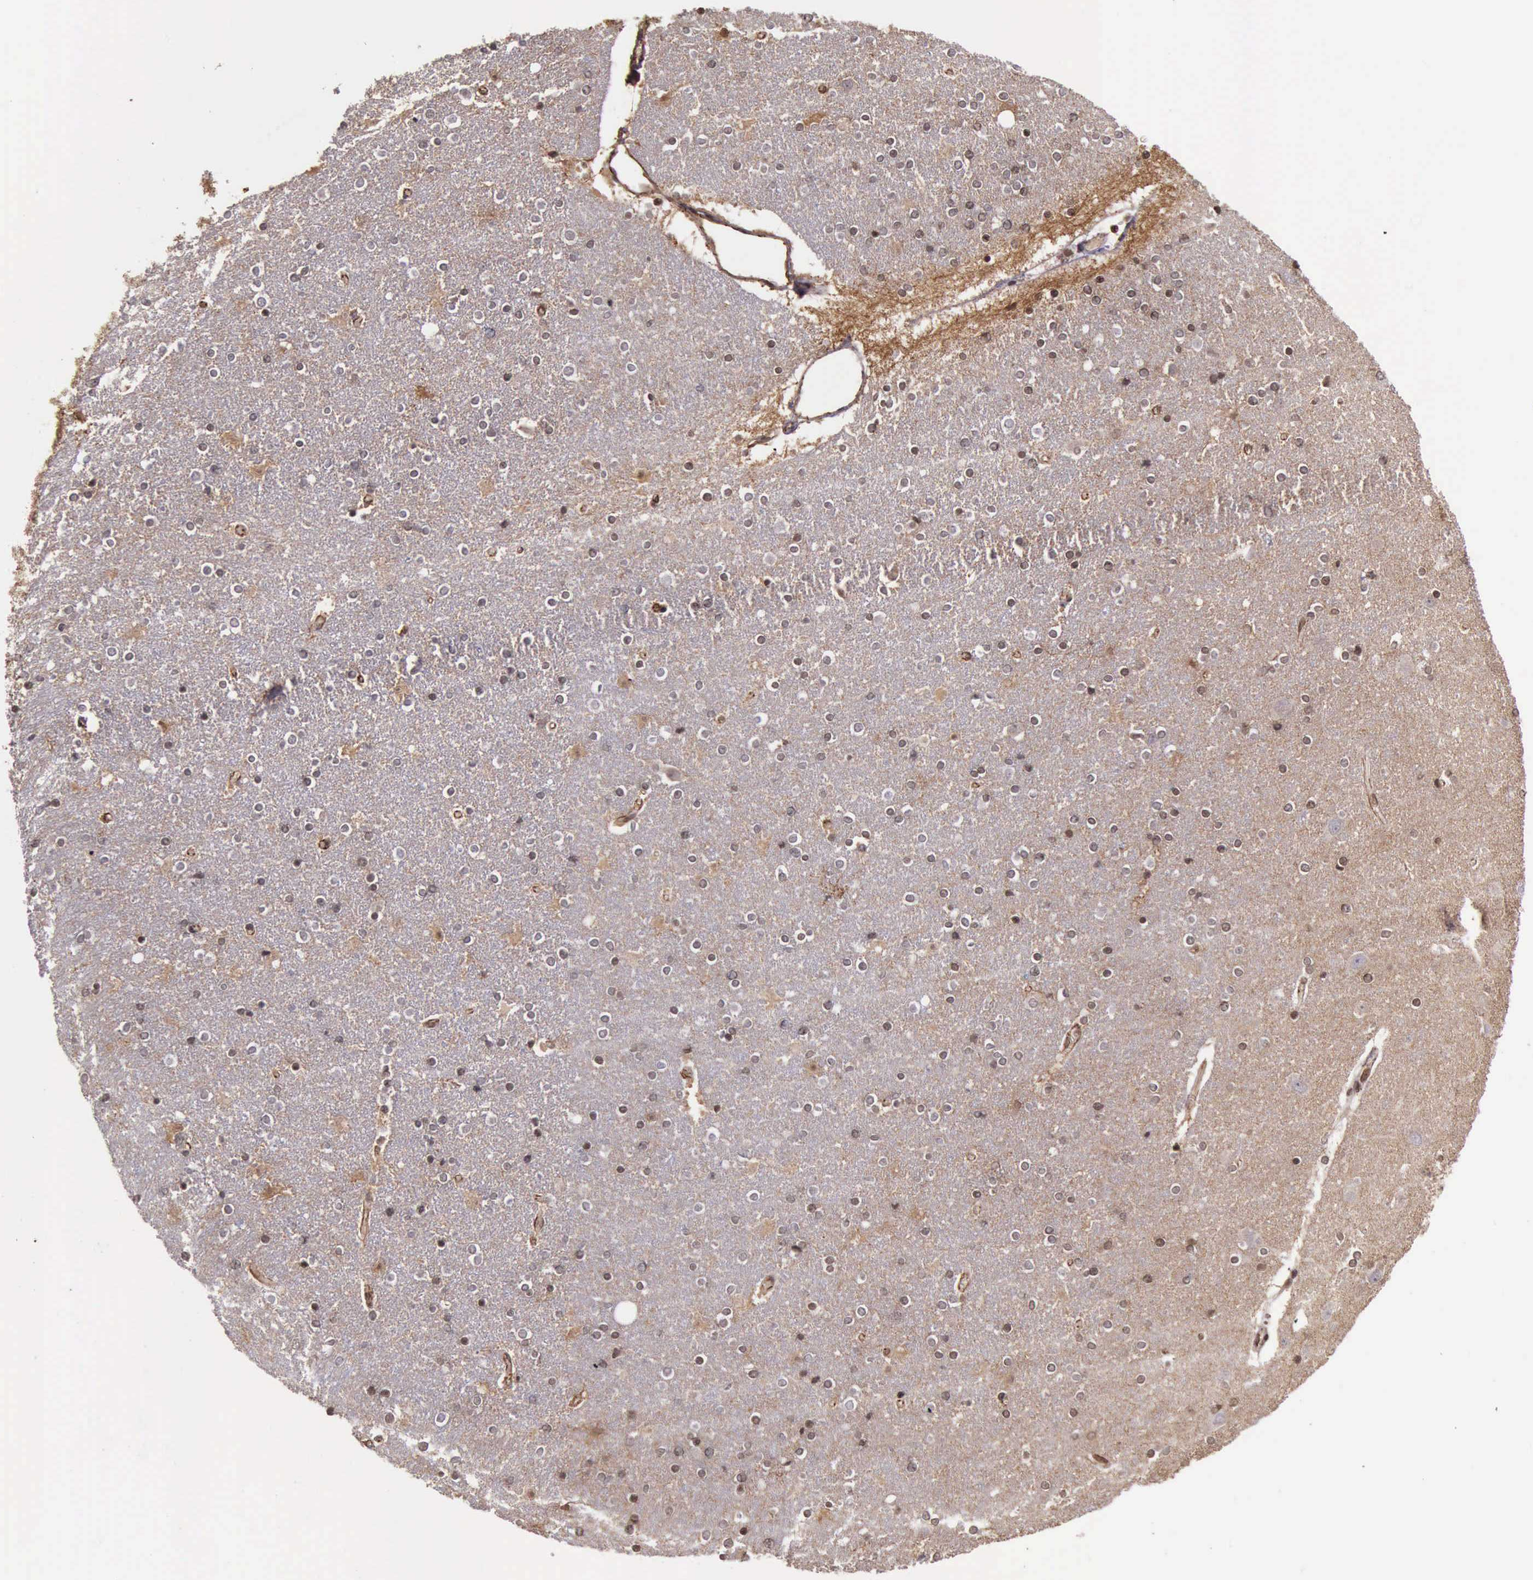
{"staining": {"intensity": "weak", "quantity": "<25%", "location": "nuclear"}, "tissue": "caudate", "cell_type": "Glial cells", "image_type": "normal", "snomed": [{"axis": "morphology", "description": "Normal tissue, NOS"}, {"axis": "topography", "description": "Lateral ventricle wall"}], "caption": "Glial cells show no significant expression in benign caudate. (Stains: DAB (3,3'-diaminobenzidine) immunohistochemistry (IHC) with hematoxylin counter stain, Microscopy: brightfield microscopy at high magnification).", "gene": "CTNNB1", "patient": {"sex": "female", "age": 54}}